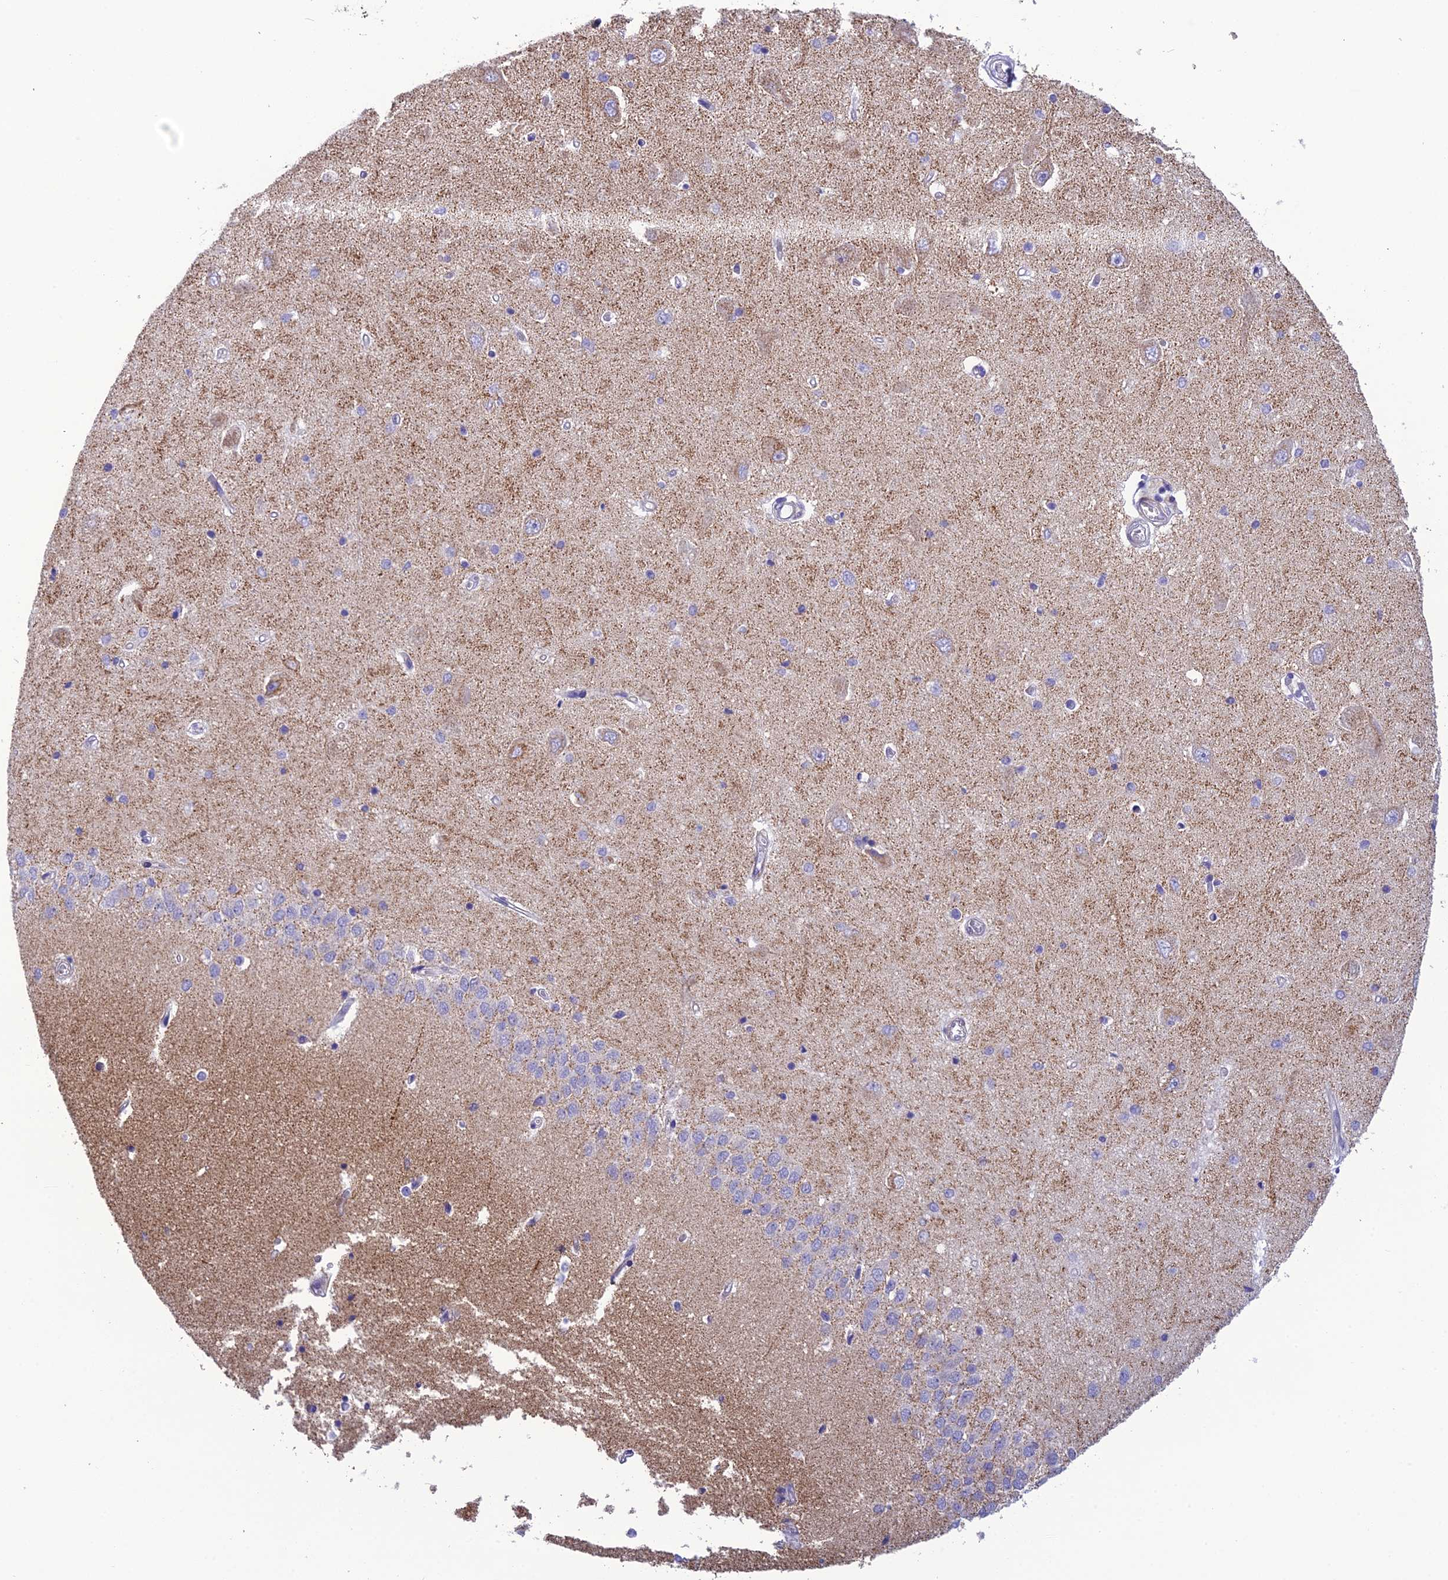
{"staining": {"intensity": "negative", "quantity": "none", "location": "none"}, "tissue": "hippocampus", "cell_type": "Glial cells", "image_type": "normal", "snomed": [{"axis": "morphology", "description": "Normal tissue, NOS"}, {"axis": "topography", "description": "Hippocampus"}], "caption": "Protein analysis of benign hippocampus exhibits no significant positivity in glial cells.", "gene": "POMGNT1", "patient": {"sex": "male", "age": 45}}